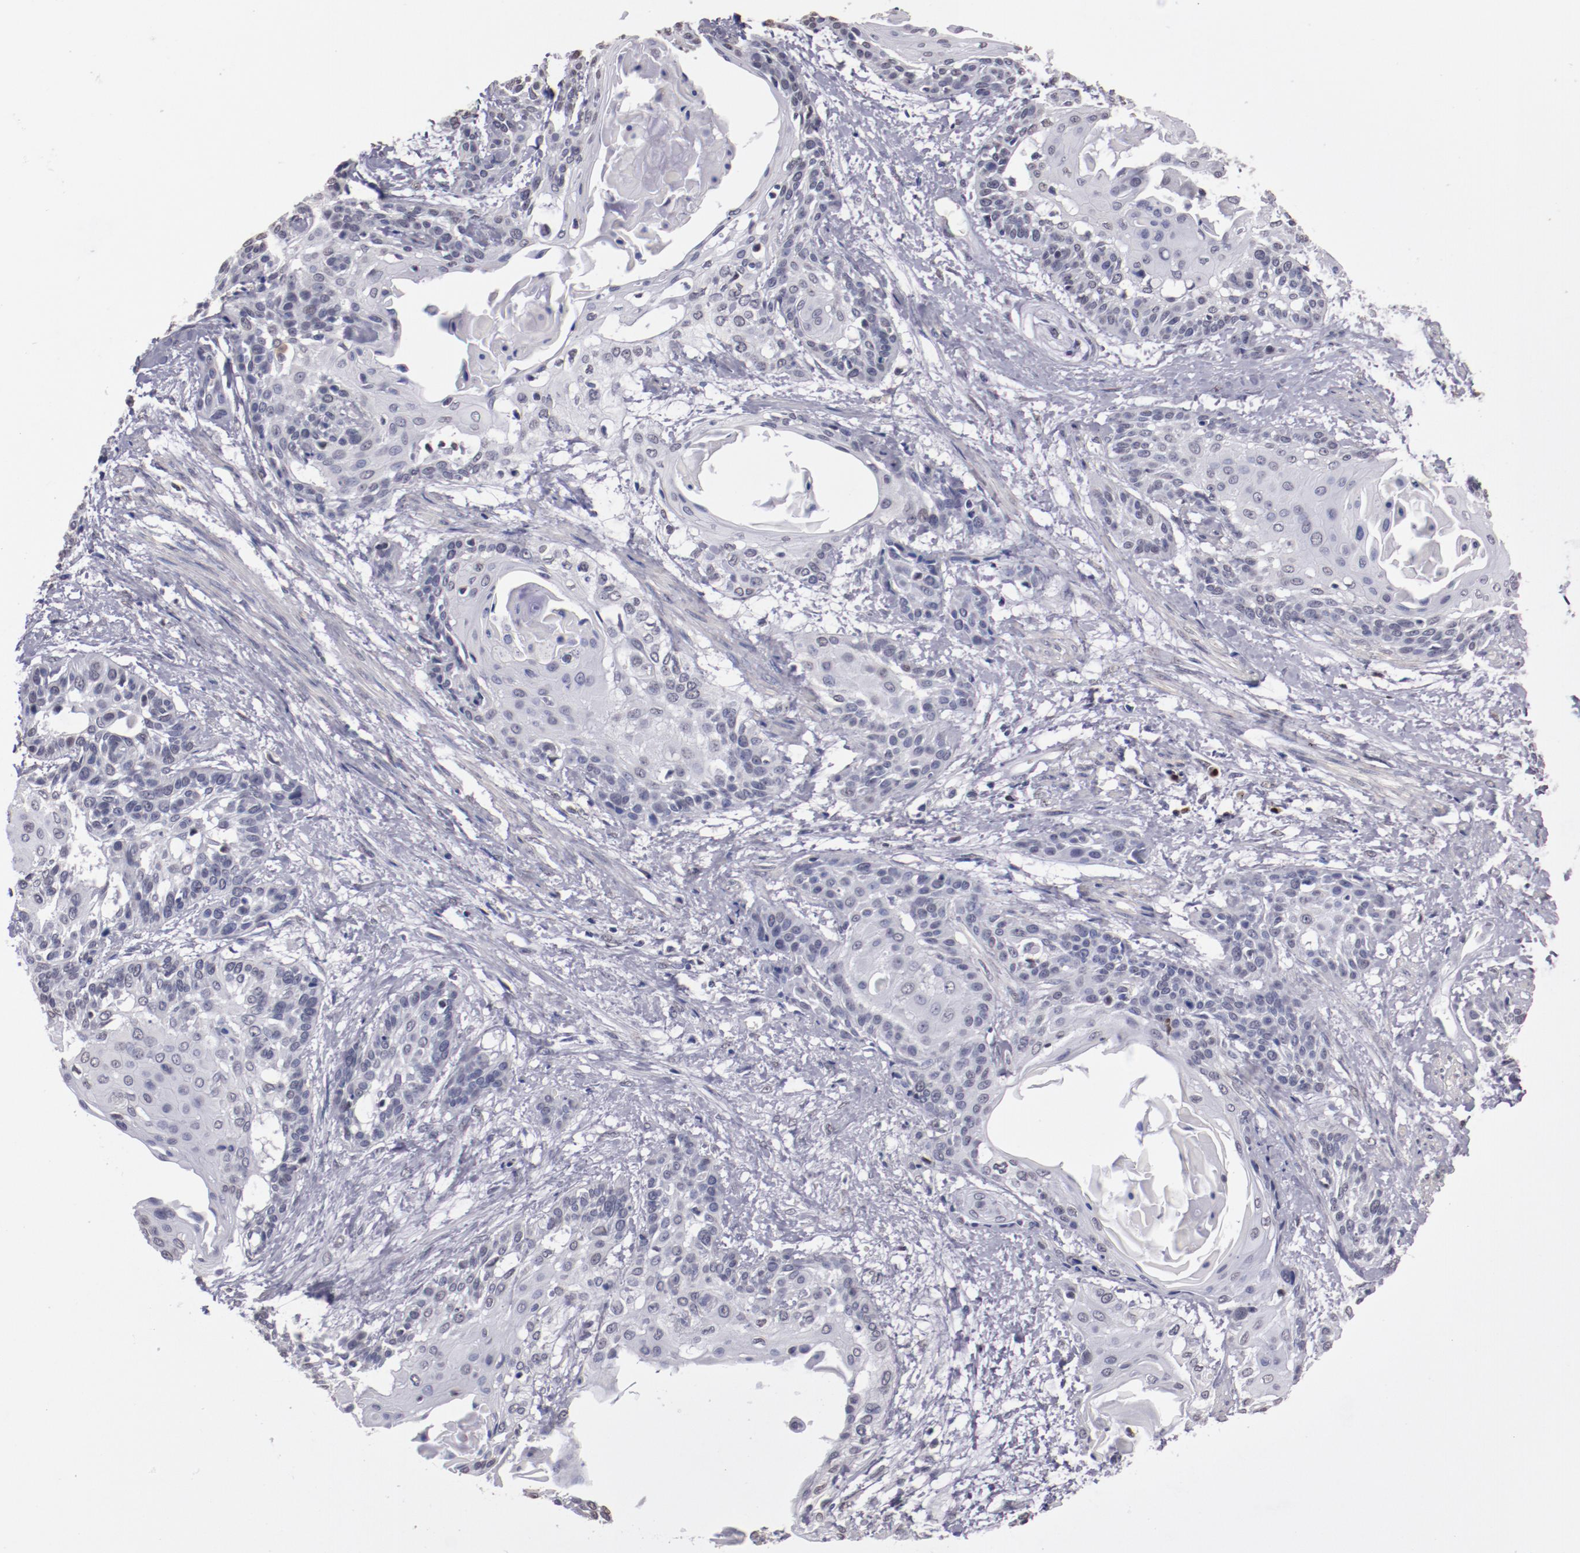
{"staining": {"intensity": "negative", "quantity": "none", "location": "none"}, "tissue": "cervical cancer", "cell_type": "Tumor cells", "image_type": "cancer", "snomed": [{"axis": "morphology", "description": "Squamous cell carcinoma, NOS"}, {"axis": "topography", "description": "Cervix"}], "caption": "High power microscopy image of an immunohistochemistry histopathology image of squamous cell carcinoma (cervical), revealing no significant staining in tumor cells.", "gene": "IRF4", "patient": {"sex": "female", "age": 57}}